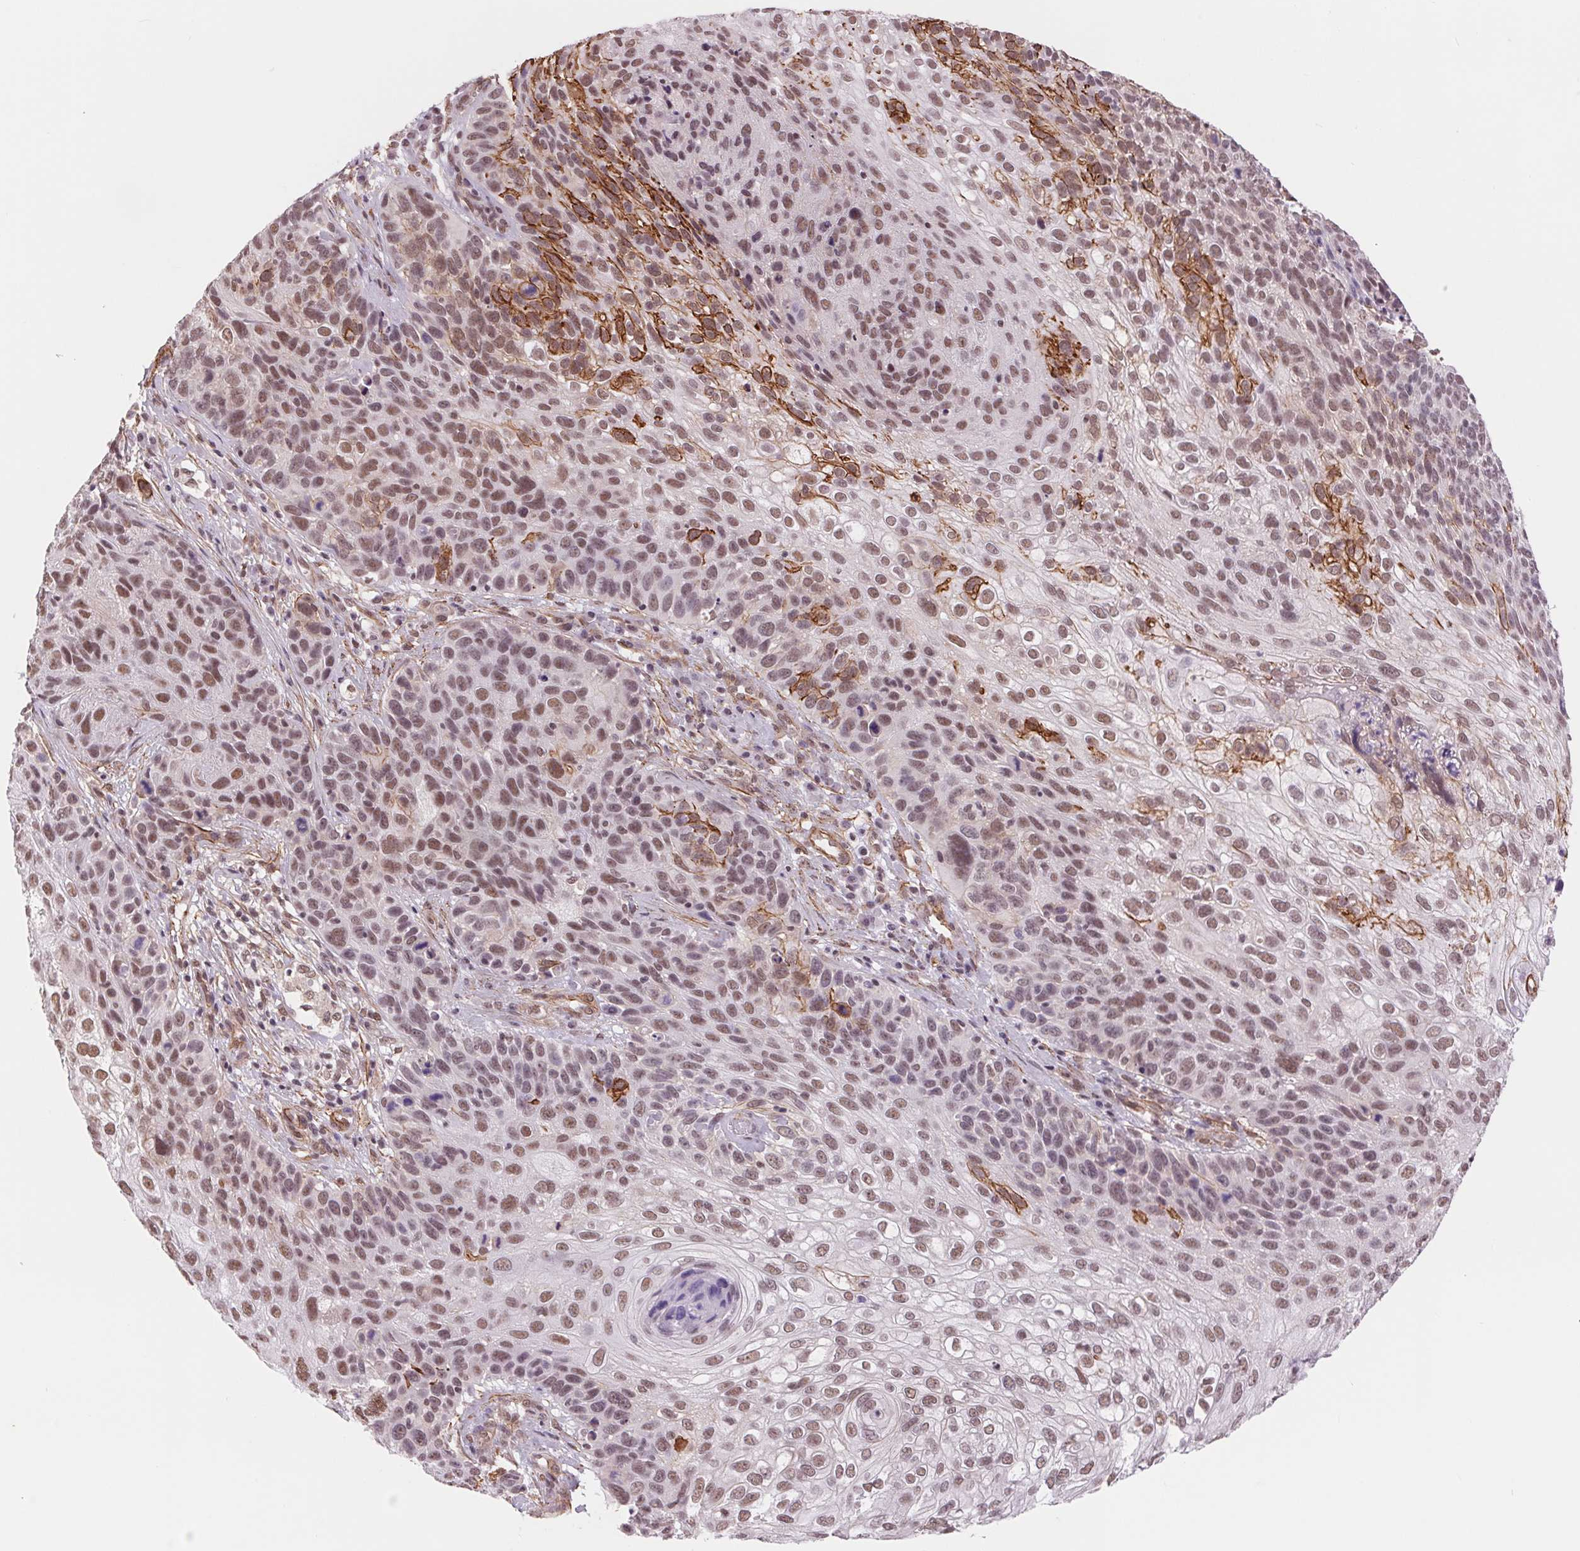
{"staining": {"intensity": "moderate", "quantity": ">75%", "location": "cytoplasmic/membranous"}, "tissue": "skin cancer", "cell_type": "Tumor cells", "image_type": "cancer", "snomed": [{"axis": "morphology", "description": "Squamous cell carcinoma, NOS"}, {"axis": "topography", "description": "Skin"}], "caption": "An immunohistochemistry photomicrograph of tumor tissue is shown. Protein staining in brown highlights moderate cytoplasmic/membranous positivity in squamous cell carcinoma (skin) within tumor cells. Ihc stains the protein of interest in brown and the nuclei are stained blue.", "gene": "BCAT1", "patient": {"sex": "male", "age": 92}}